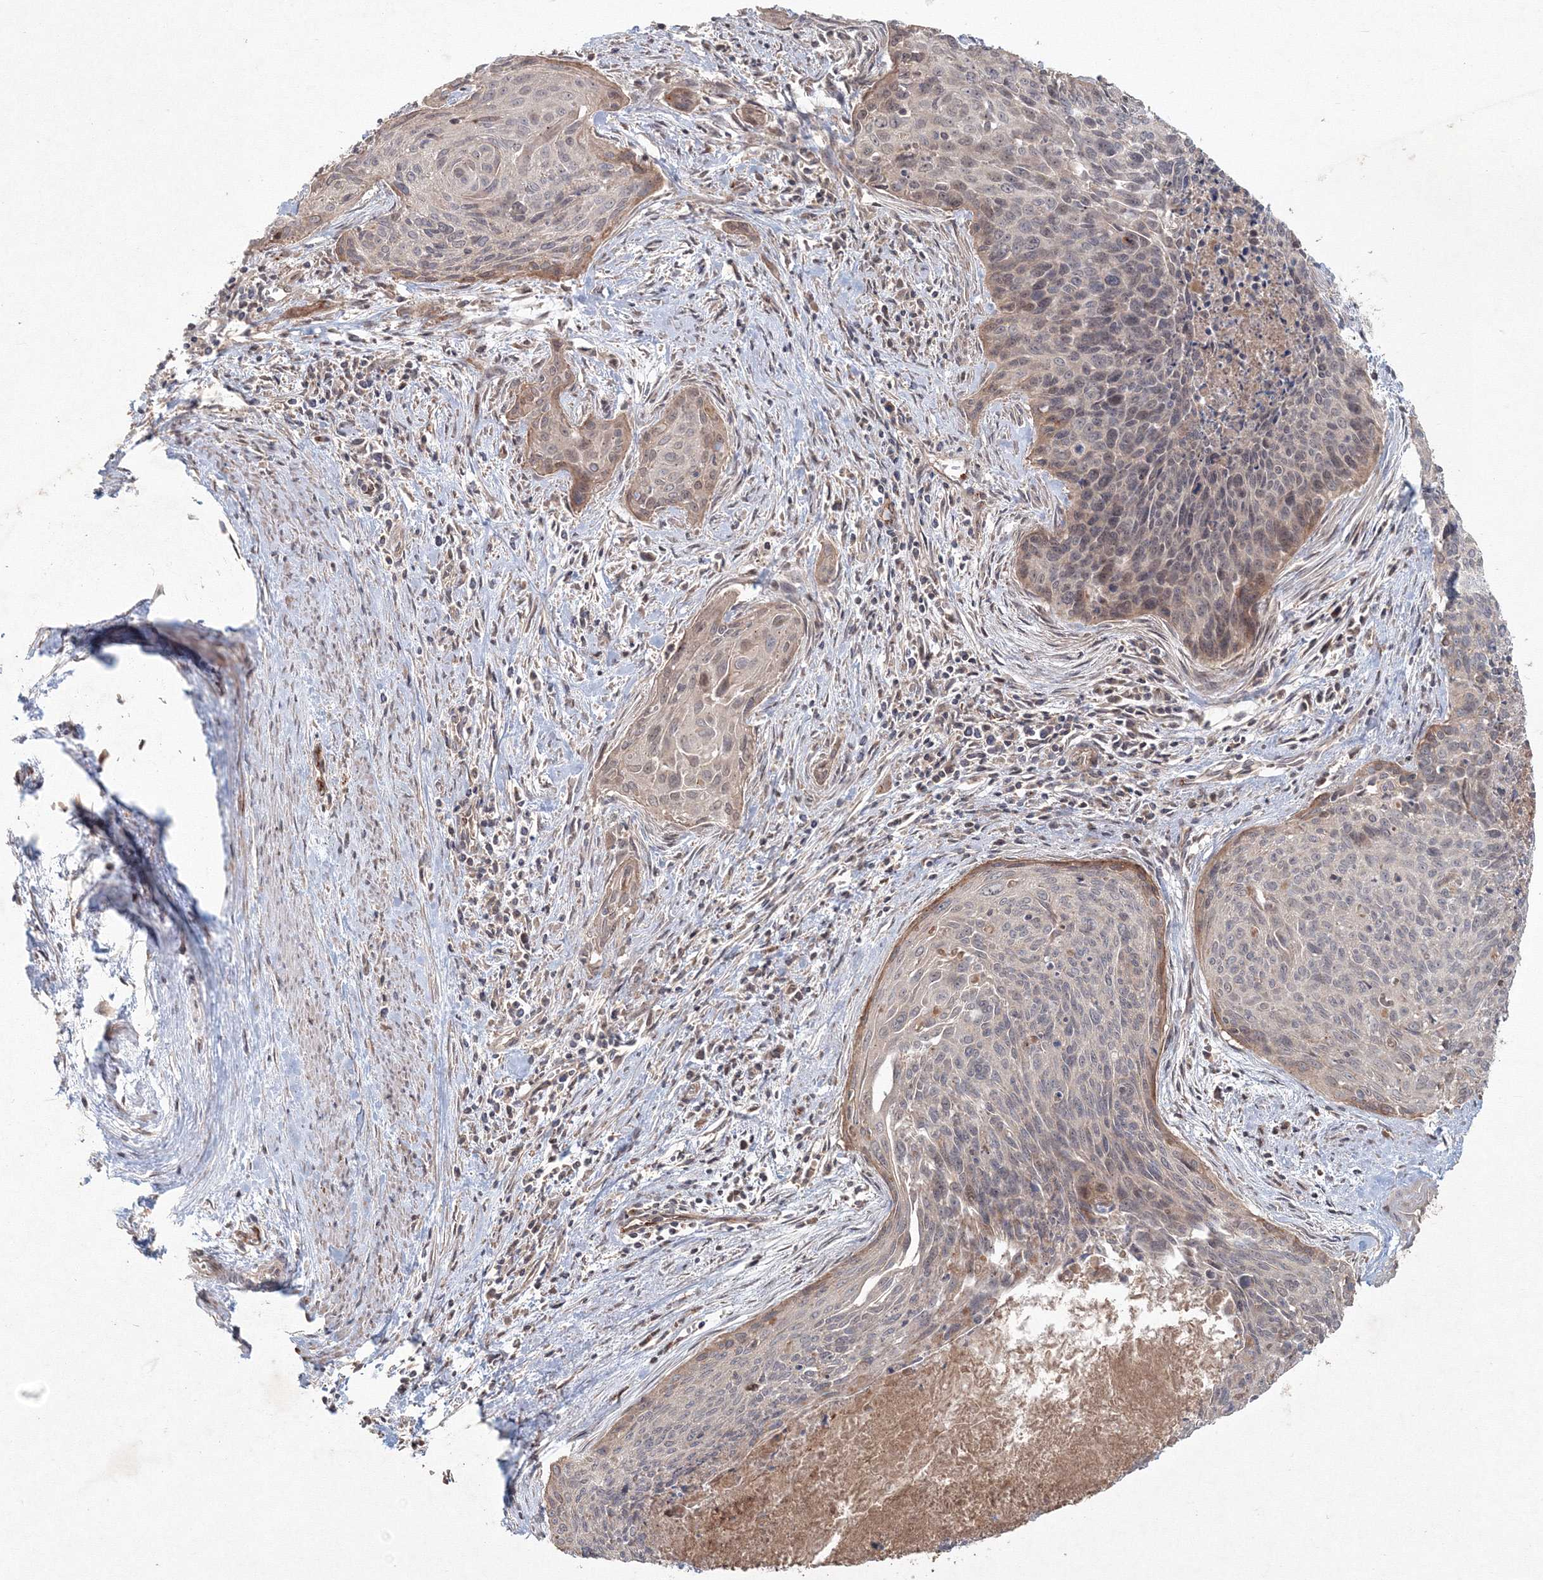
{"staining": {"intensity": "weak", "quantity": "<25%", "location": "cytoplasmic/membranous"}, "tissue": "cervical cancer", "cell_type": "Tumor cells", "image_type": "cancer", "snomed": [{"axis": "morphology", "description": "Squamous cell carcinoma, NOS"}, {"axis": "topography", "description": "Cervix"}], "caption": "Tumor cells show no significant protein staining in cervical cancer. (Immunohistochemistry (ihc), brightfield microscopy, high magnification).", "gene": "ANAPC16", "patient": {"sex": "female", "age": 55}}